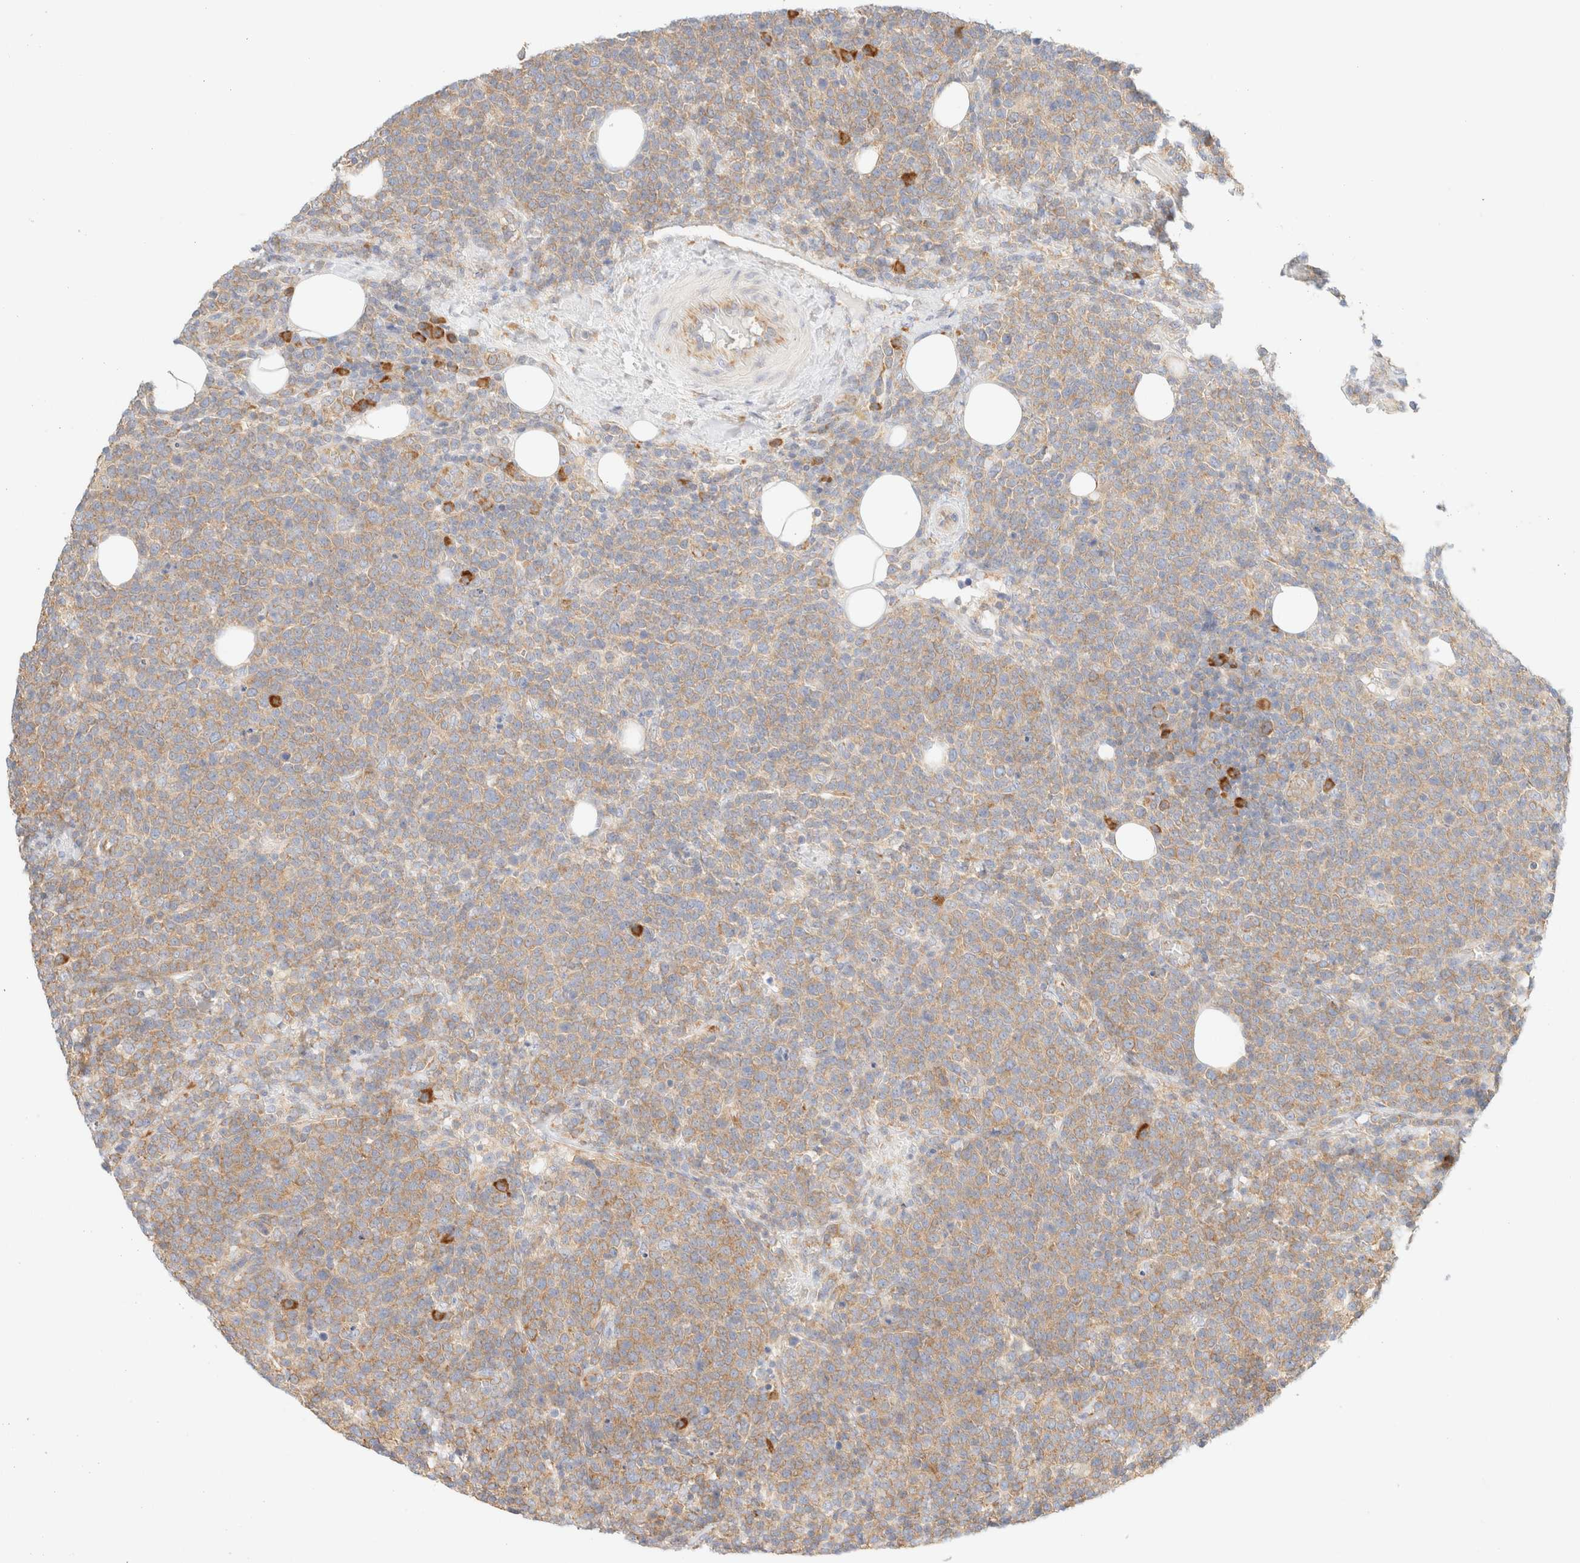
{"staining": {"intensity": "weak", "quantity": ">75%", "location": "cytoplasmic/membranous"}, "tissue": "lymphoma", "cell_type": "Tumor cells", "image_type": "cancer", "snomed": [{"axis": "morphology", "description": "Malignant lymphoma, non-Hodgkin's type, High grade"}, {"axis": "topography", "description": "Lymph node"}], "caption": "Immunohistochemistry image of lymphoma stained for a protein (brown), which shows low levels of weak cytoplasmic/membranous staining in approximately >75% of tumor cells.", "gene": "ZC2HC1A", "patient": {"sex": "male", "age": 61}}